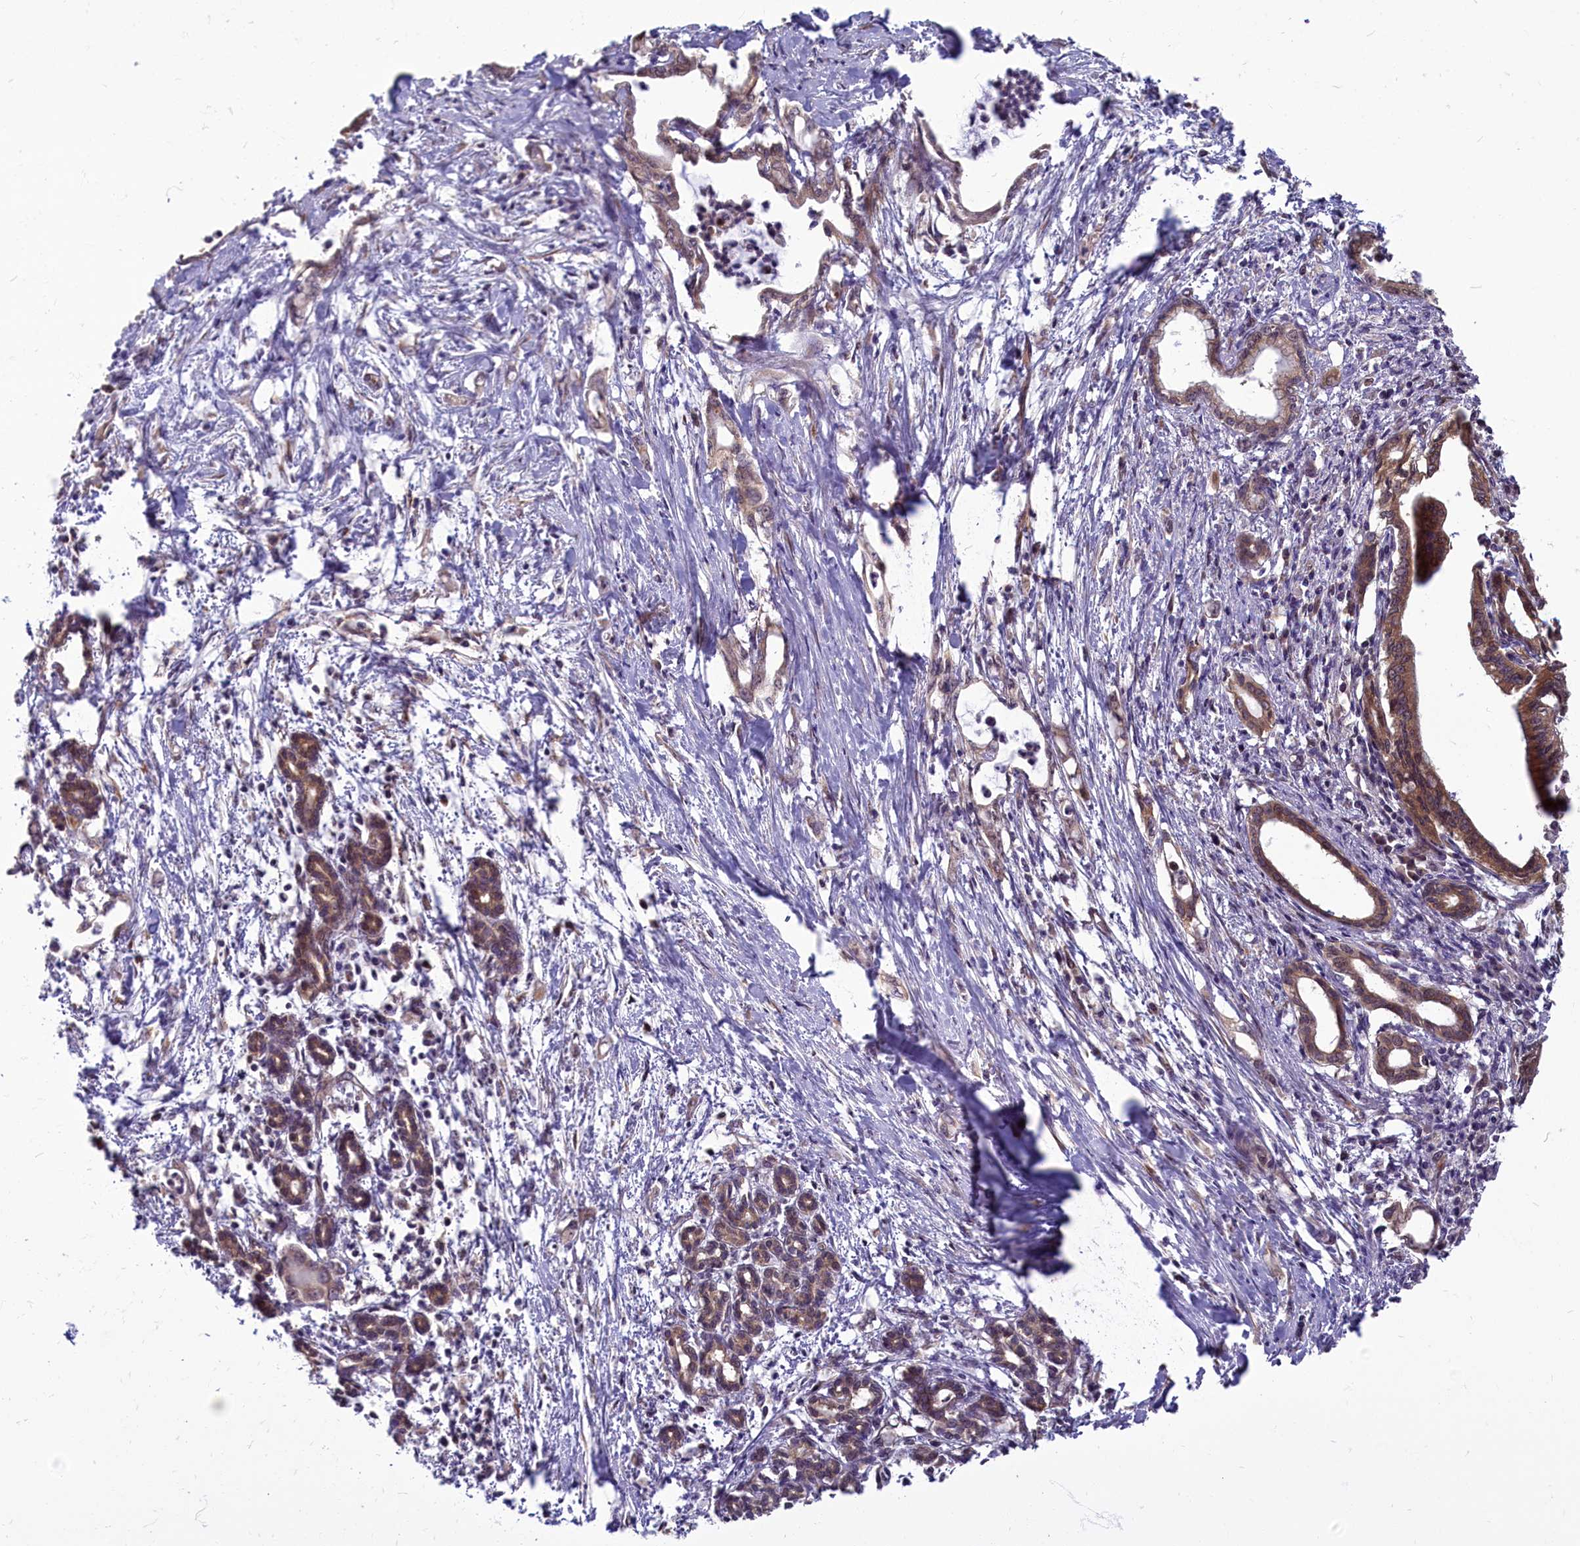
{"staining": {"intensity": "moderate", "quantity": ">75%", "location": "cytoplasmic/membranous"}, "tissue": "pancreatic cancer", "cell_type": "Tumor cells", "image_type": "cancer", "snomed": [{"axis": "morphology", "description": "Adenocarcinoma, NOS"}, {"axis": "topography", "description": "Pancreas"}], "caption": "Human pancreatic cancer (adenocarcinoma) stained with a protein marker reveals moderate staining in tumor cells.", "gene": "MYCBP", "patient": {"sex": "female", "age": 55}}